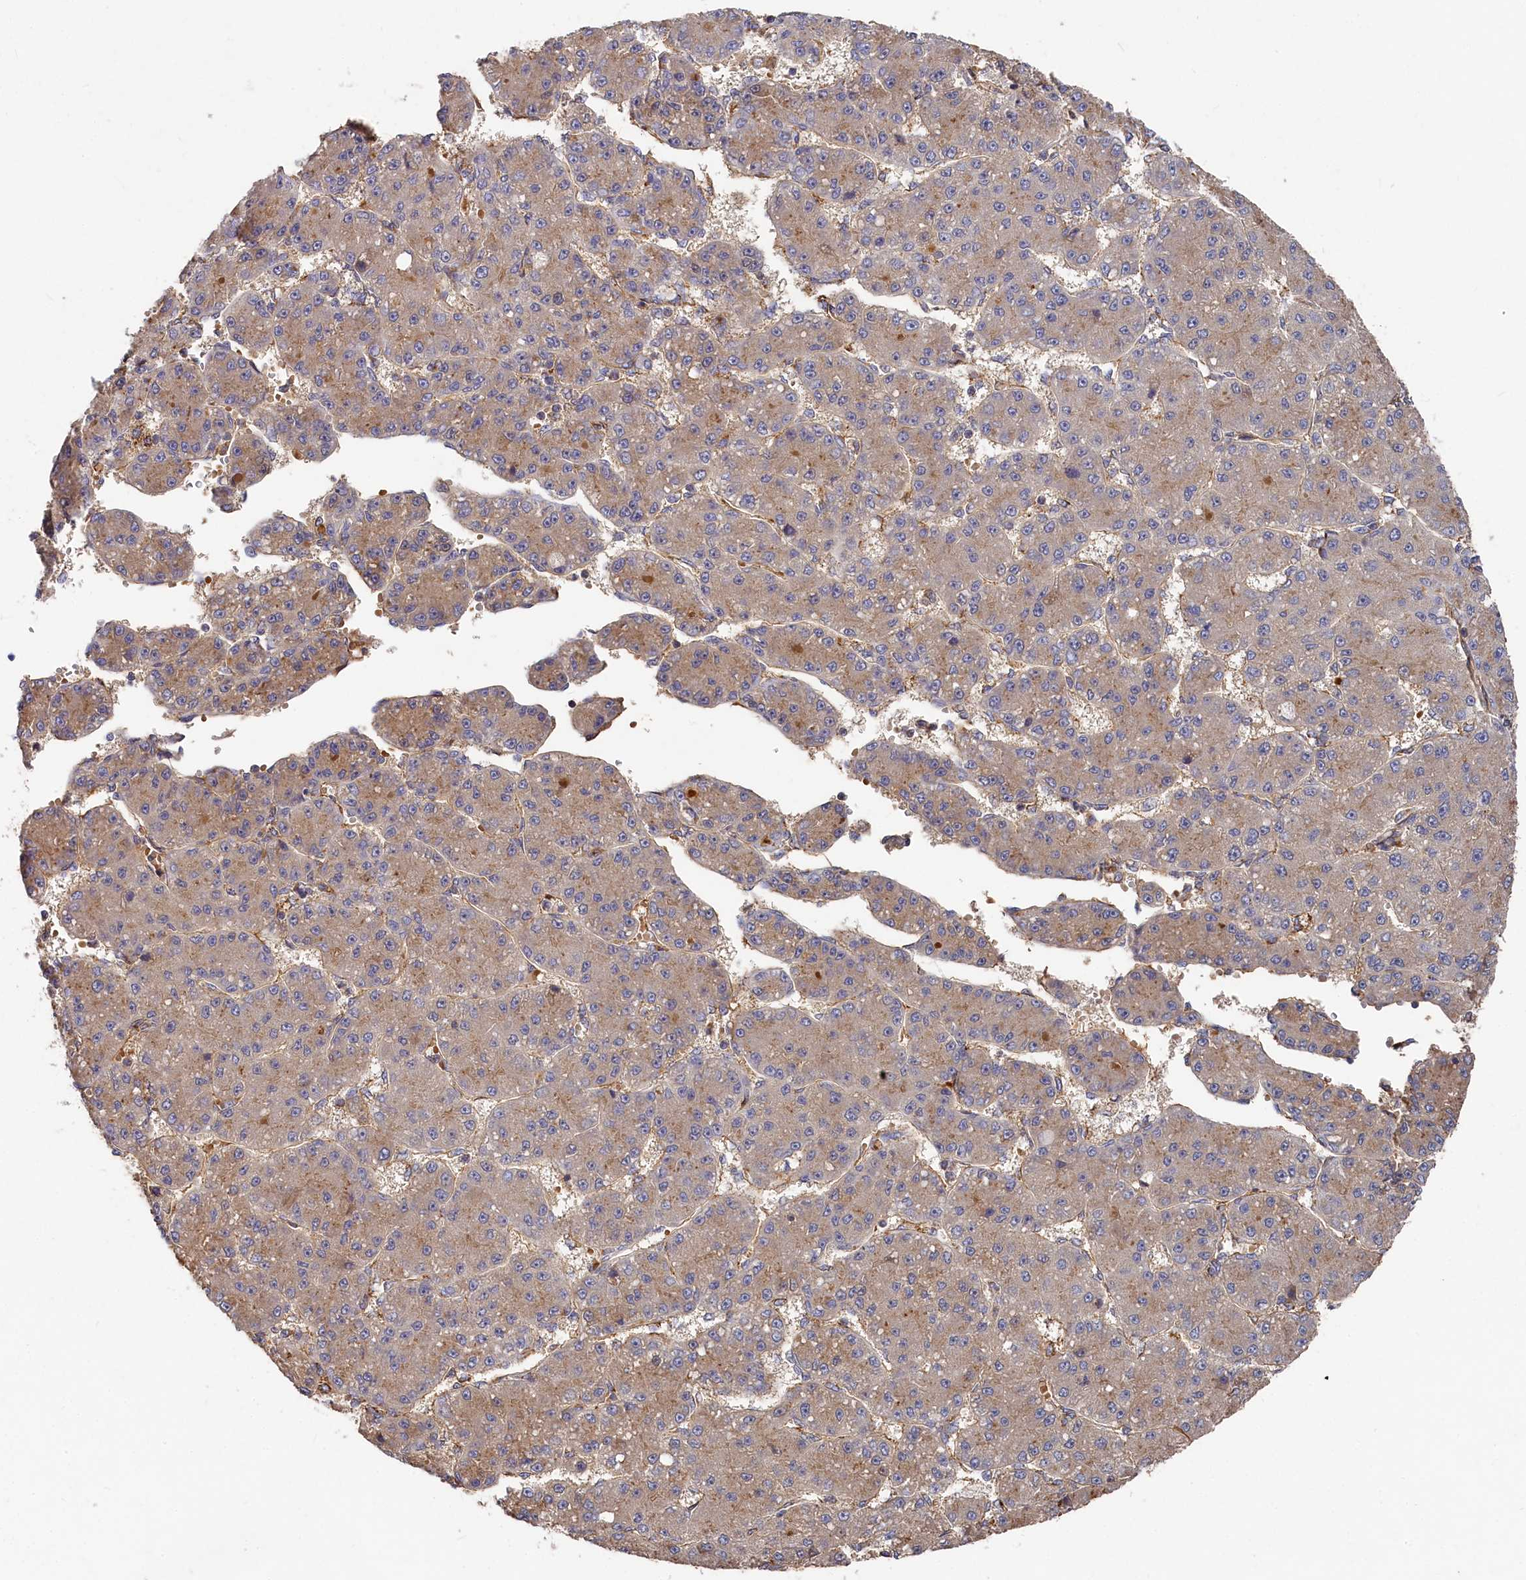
{"staining": {"intensity": "negative", "quantity": "none", "location": "none"}, "tissue": "liver cancer", "cell_type": "Tumor cells", "image_type": "cancer", "snomed": [{"axis": "morphology", "description": "Carcinoma, Hepatocellular, NOS"}, {"axis": "topography", "description": "Liver"}], "caption": "Photomicrograph shows no significant protein staining in tumor cells of liver cancer (hepatocellular carcinoma). (DAB (3,3'-diaminobenzidine) IHC with hematoxylin counter stain).", "gene": "DHRS11", "patient": {"sex": "male", "age": 67}}